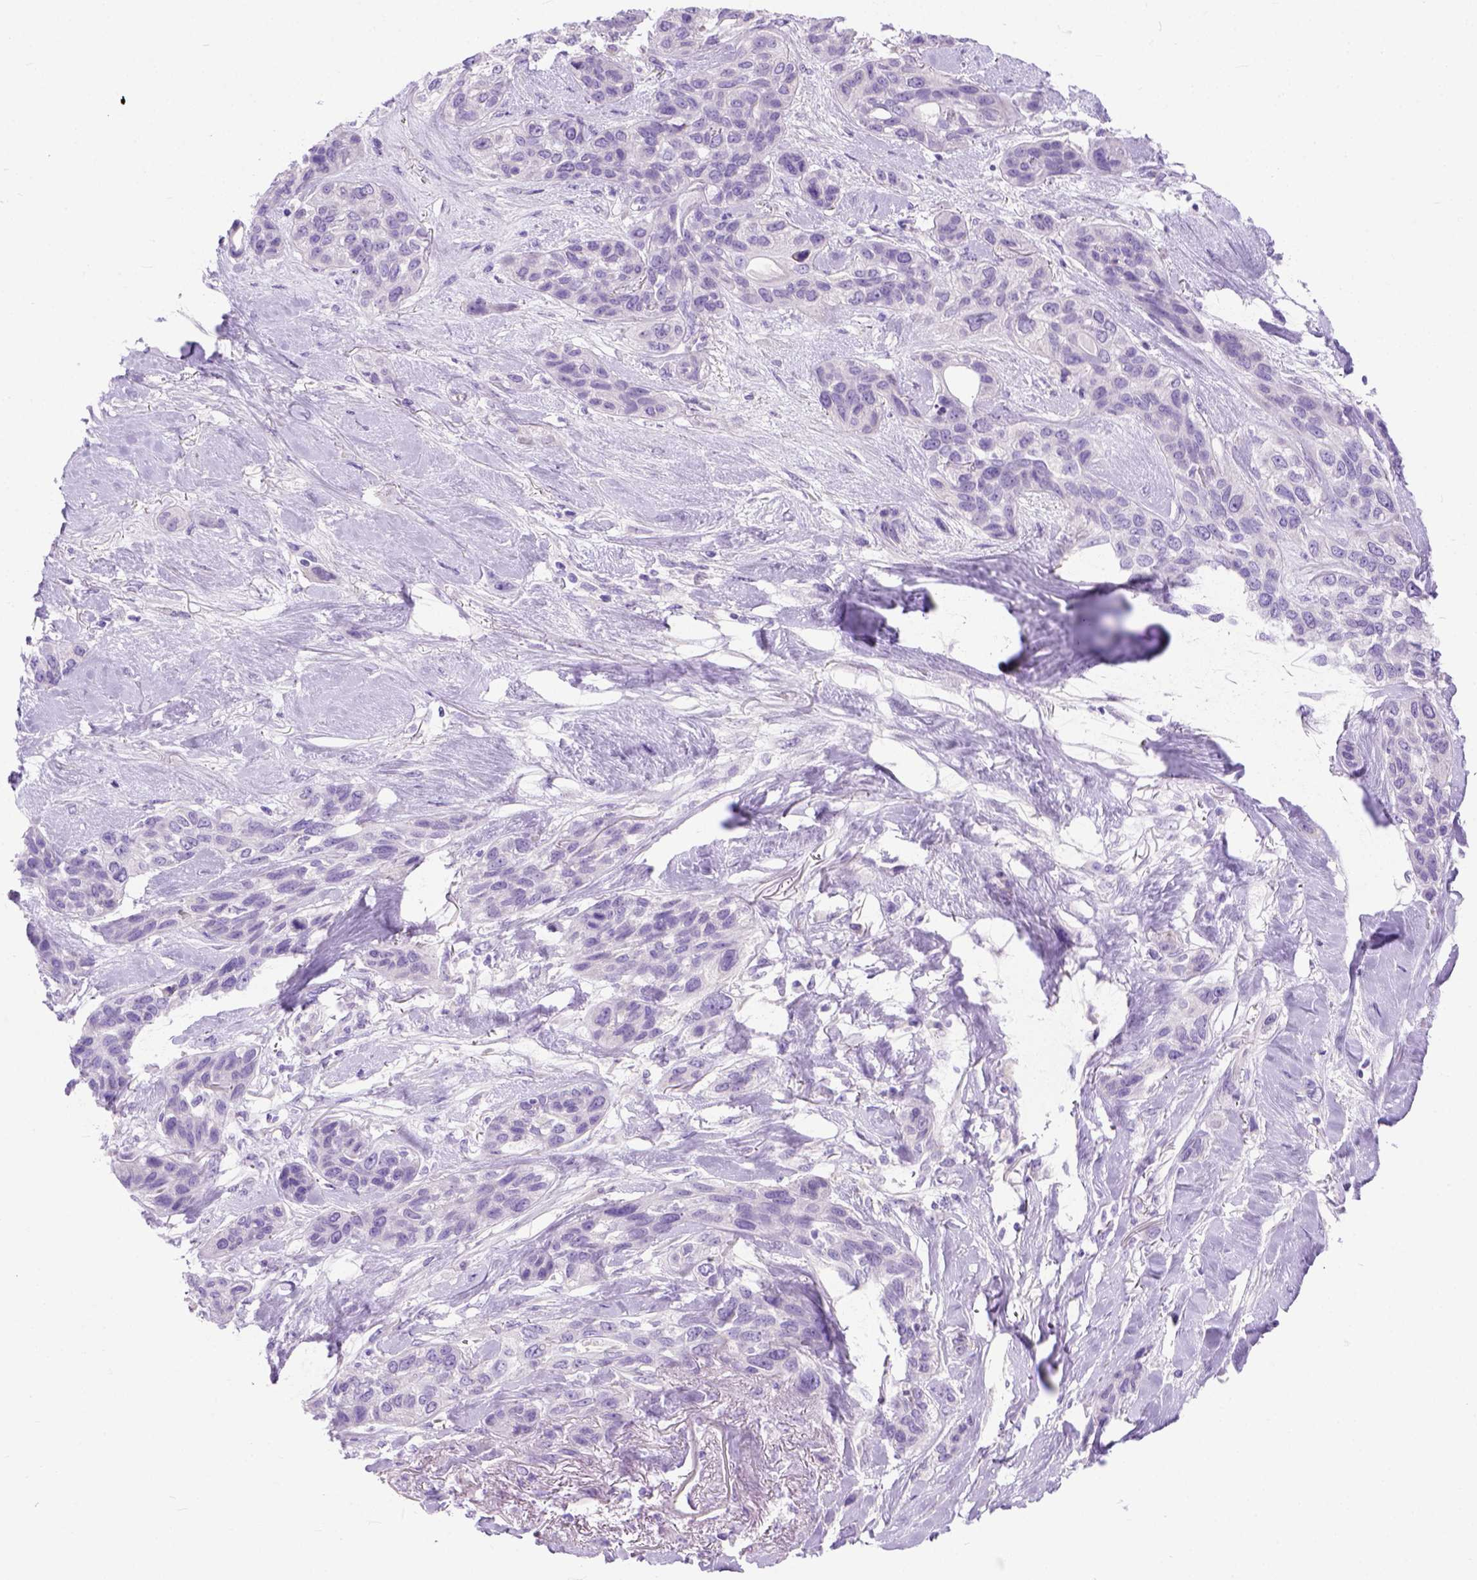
{"staining": {"intensity": "negative", "quantity": "none", "location": "none"}, "tissue": "lung cancer", "cell_type": "Tumor cells", "image_type": "cancer", "snomed": [{"axis": "morphology", "description": "Squamous cell carcinoma, NOS"}, {"axis": "topography", "description": "Lung"}], "caption": "Immunohistochemistry (IHC) of human lung cancer (squamous cell carcinoma) displays no expression in tumor cells. (DAB IHC visualized using brightfield microscopy, high magnification).", "gene": "ODAD3", "patient": {"sex": "female", "age": 70}}